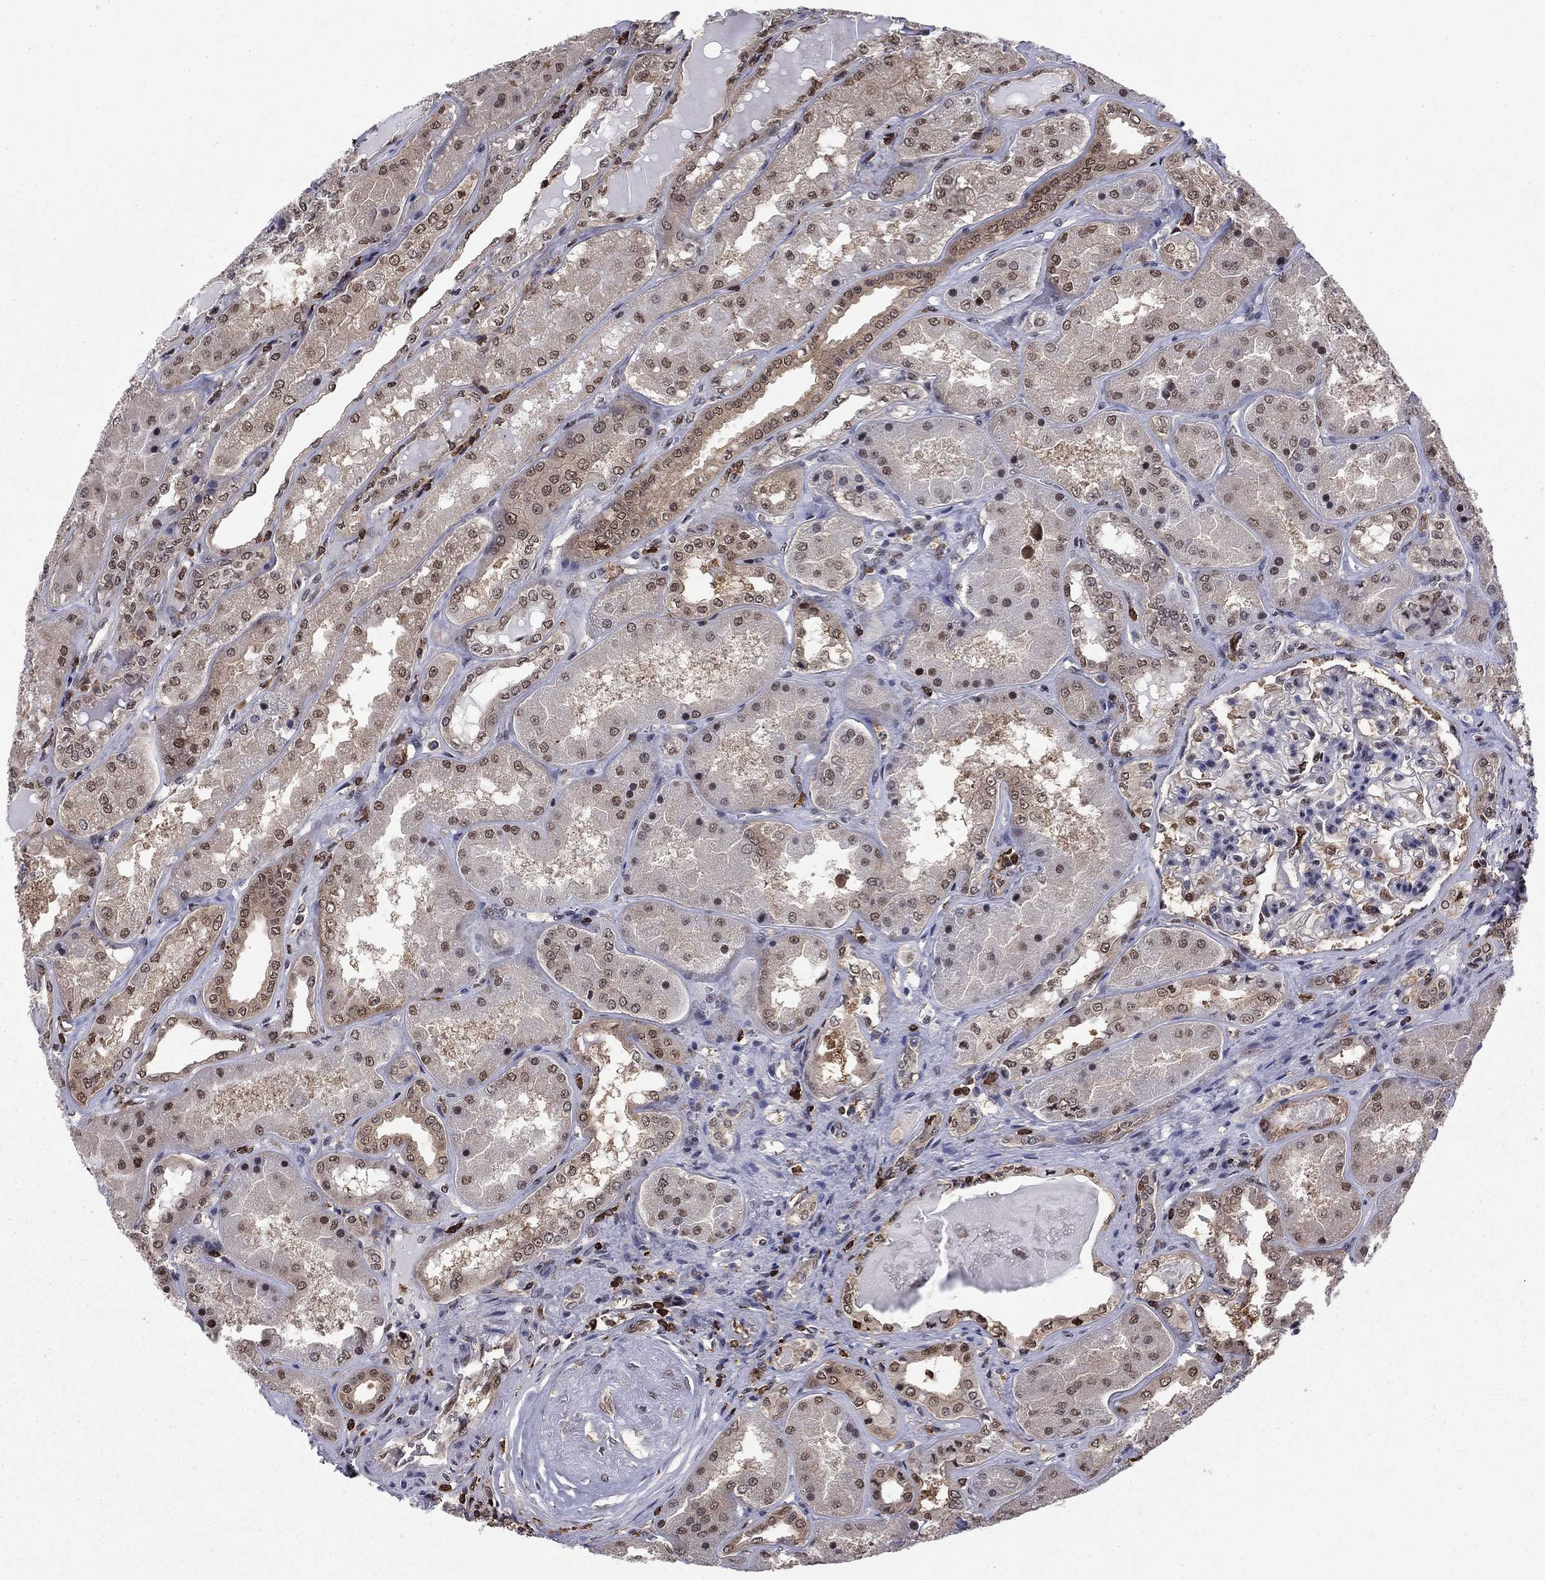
{"staining": {"intensity": "moderate", "quantity": "<25%", "location": "cytoplasmic/membranous,nuclear"}, "tissue": "kidney", "cell_type": "Cells in glomeruli", "image_type": "normal", "snomed": [{"axis": "morphology", "description": "Normal tissue, NOS"}, {"axis": "topography", "description": "Kidney"}], "caption": "DAB (3,3'-diaminobenzidine) immunohistochemical staining of unremarkable human kidney exhibits moderate cytoplasmic/membranous,nuclear protein staining in approximately <25% of cells in glomeruli.", "gene": "PSMD2", "patient": {"sex": "female", "age": 56}}